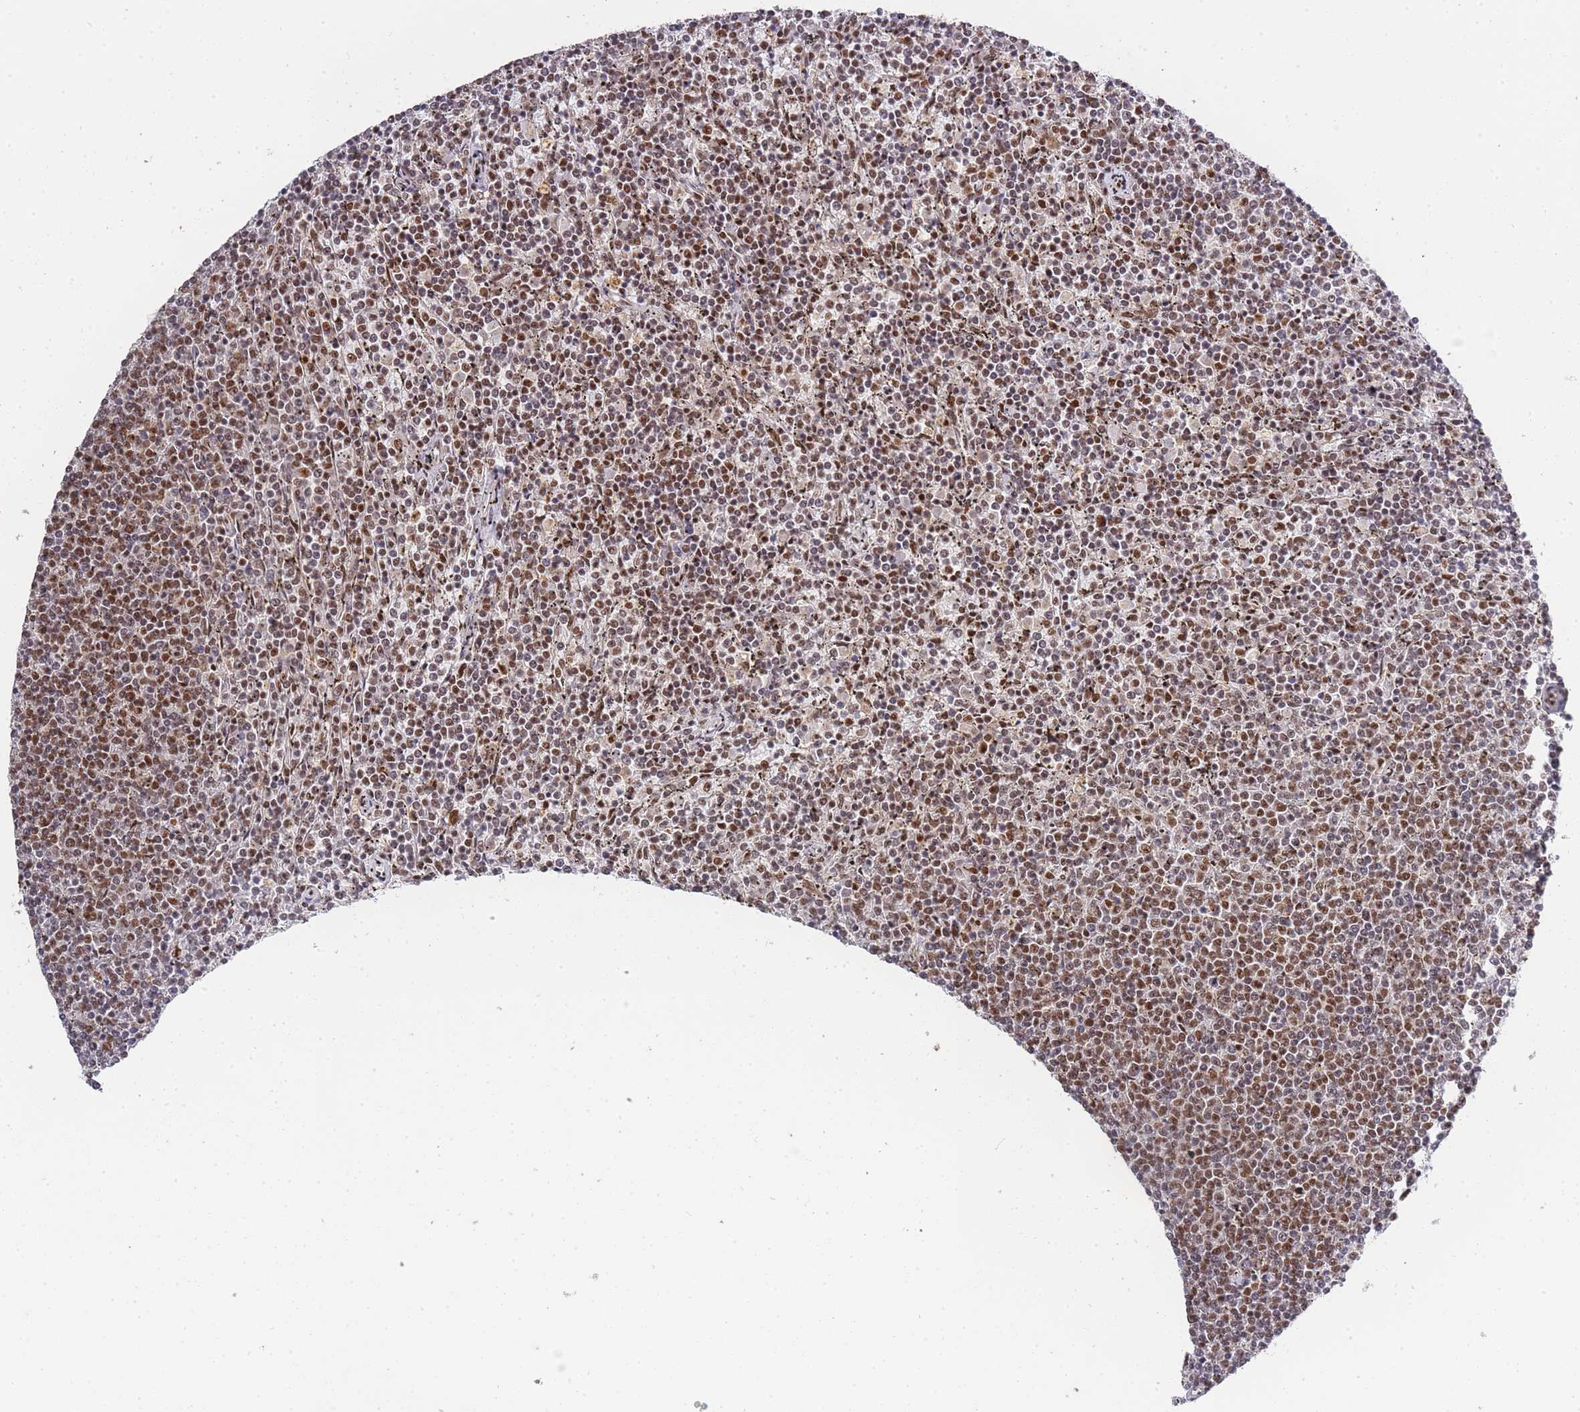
{"staining": {"intensity": "moderate", "quantity": ">75%", "location": "nuclear"}, "tissue": "lymphoma", "cell_type": "Tumor cells", "image_type": "cancer", "snomed": [{"axis": "morphology", "description": "Malignant lymphoma, non-Hodgkin's type, Low grade"}, {"axis": "topography", "description": "Spleen"}], "caption": "Immunohistochemistry image of neoplastic tissue: human lymphoma stained using immunohistochemistry demonstrates medium levels of moderate protein expression localized specifically in the nuclear of tumor cells, appearing as a nuclear brown color.", "gene": "PRKDC", "patient": {"sex": "female", "age": 50}}